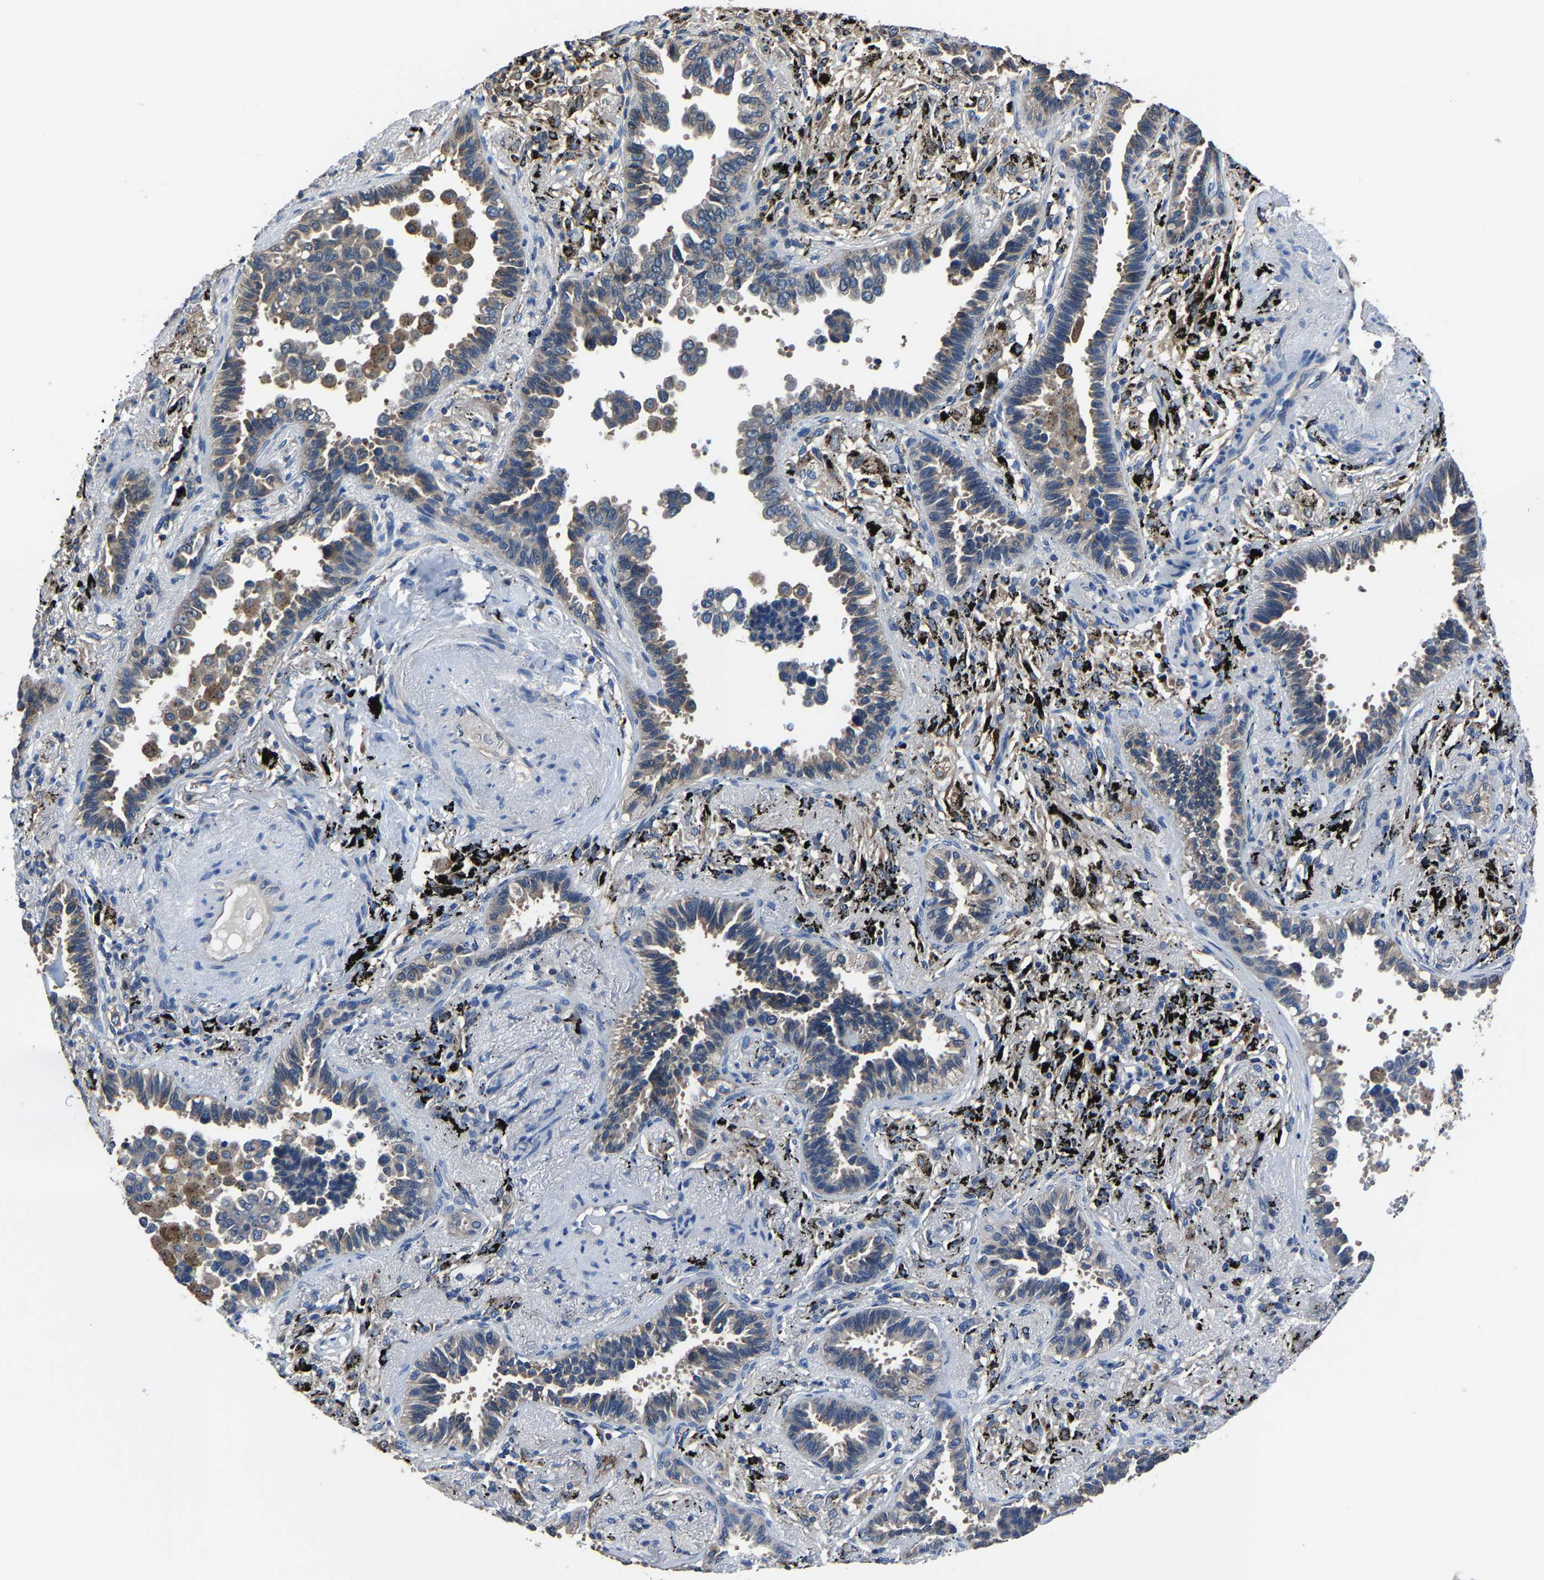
{"staining": {"intensity": "weak", "quantity": "<25%", "location": "cytoplasmic/membranous"}, "tissue": "lung cancer", "cell_type": "Tumor cells", "image_type": "cancer", "snomed": [{"axis": "morphology", "description": "Adenocarcinoma, NOS"}, {"axis": "topography", "description": "Lung"}], "caption": "IHC histopathology image of neoplastic tissue: lung cancer stained with DAB (3,3'-diaminobenzidine) shows no significant protein staining in tumor cells.", "gene": "STRBP", "patient": {"sex": "male", "age": 59}}